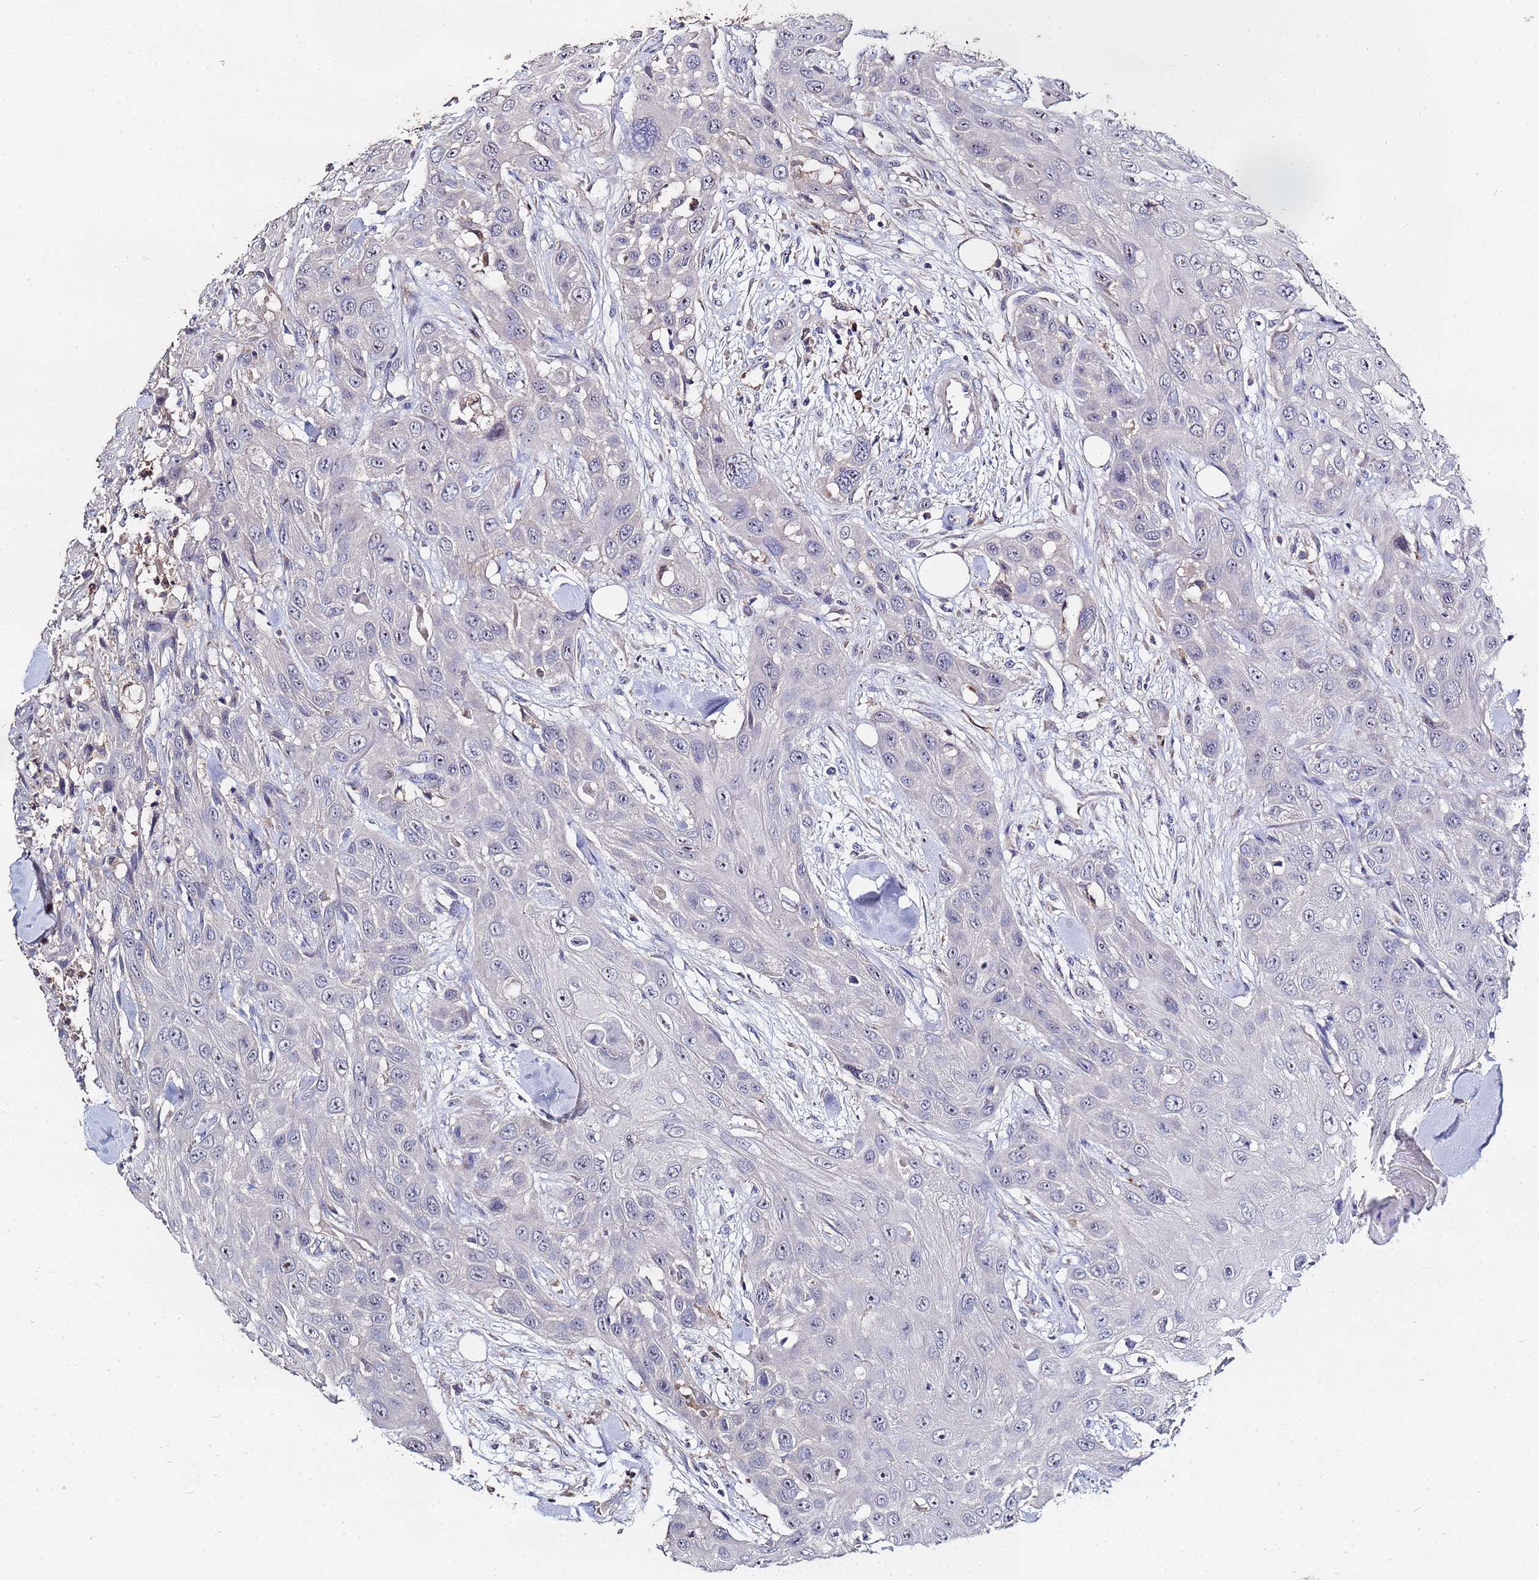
{"staining": {"intensity": "negative", "quantity": "none", "location": "none"}, "tissue": "head and neck cancer", "cell_type": "Tumor cells", "image_type": "cancer", "snomed": [{"axis": "morphology", "description": "Squamous cell carcinoma, NOS"}, {"axis": "topography", "description": "Head-Neck"}], "caption": "A high-resolution photomicrograph shows immunohistochemistry staining of head and neck cancer (squamous cell carcinoma), which demonstrates no significant positivity in tumor cells.", "gene": "TCP10L", "patient": {"sex": "male", "age": 81}}